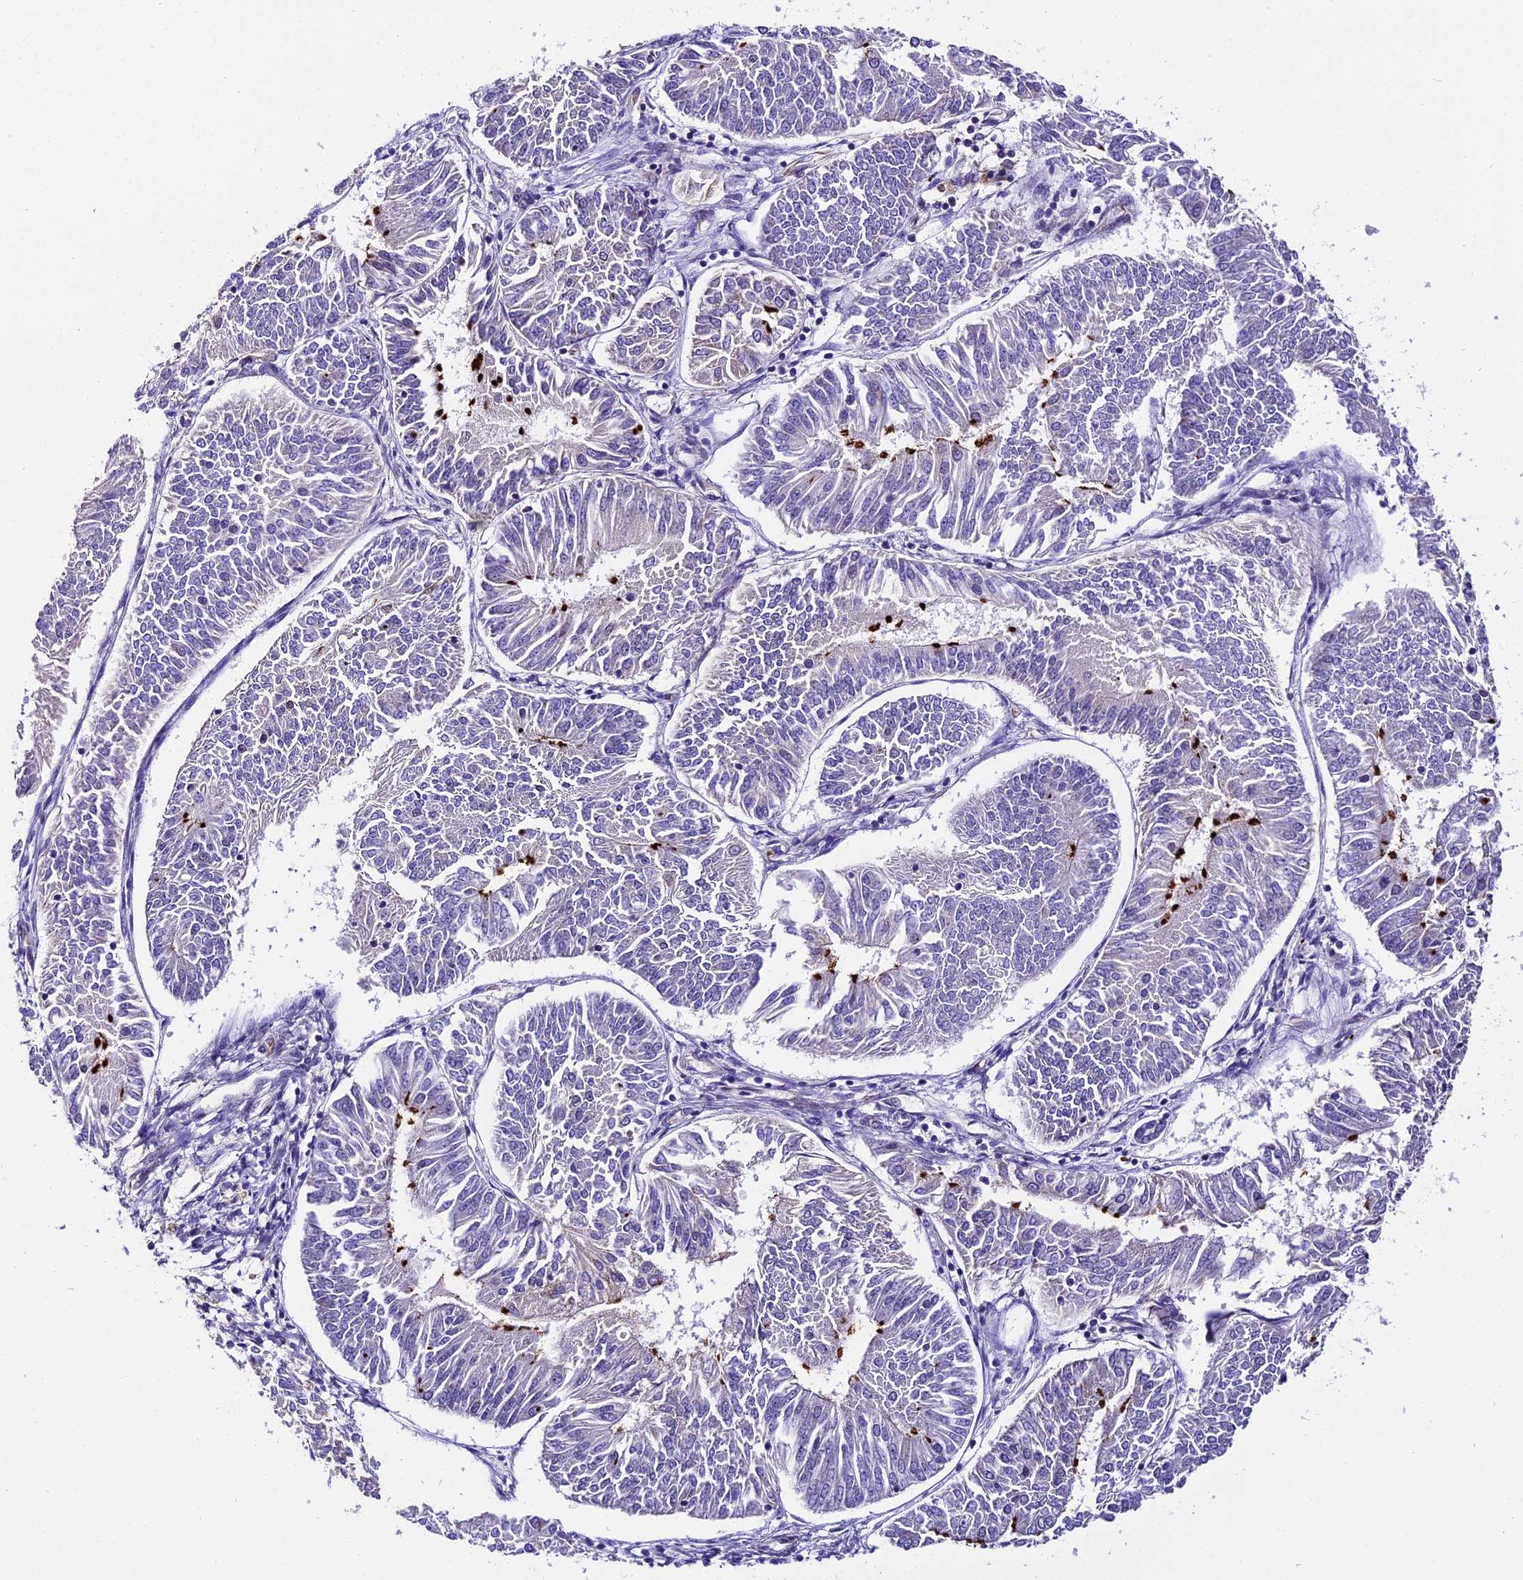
{"staining": {"intensity": "negative", "quantity": "none", "location": "none"}, "tissue": "endometrial cancer", "cell_type": "Tumor cells", "image_type": "cancer", "snomed": [{"axis": "morphology", "description": "Adenocarcinoma, NOS"}, {"axis": "topography", "description": "Endometrium"}], "caption": "A photomicrograph of human endometrial cancer (adenocarcinoma) is negative for staining in tumor cells.", "gene": "MAP3K7CL", "patient": {"sex": "female", "age": 58}}